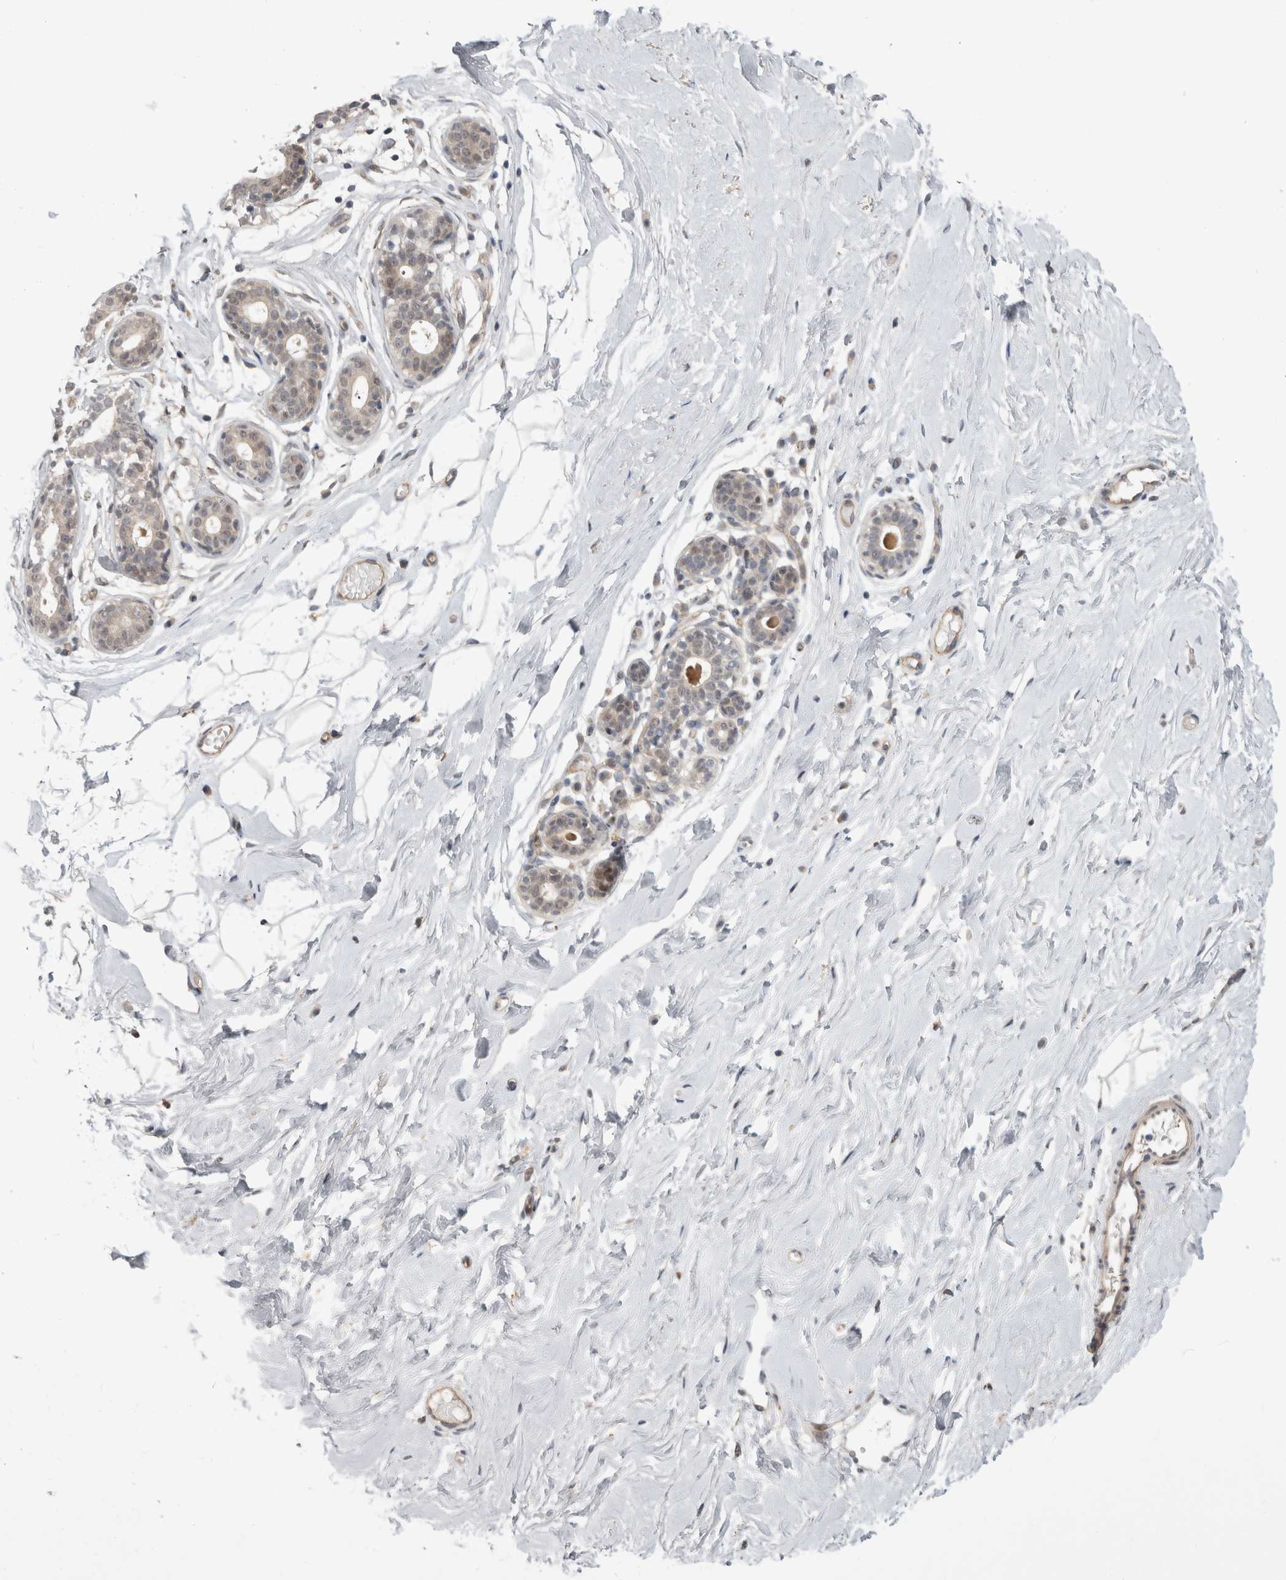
{"staining": {"intensity": "moderate", "quantity": ">75%", "location": "nuclear"}, "tissue": "breast", "cell_type": "Adipocytes", "image_type": "normal", "snomed": [{"axis": "morphology", "description": "Normal tissue, NOS"}, {"axis": "topography", "description": "Breast"}], "caption": "This micrograph displays normal breast stained with immunohistochemistry (IHC) to label a protein in brown. The nuclear of adipocytes show moderate positivity for the protein. Nuclei are counter-stained blue.", "gene": "MTBP", "patient": {"sex": "female", "age": 23}}